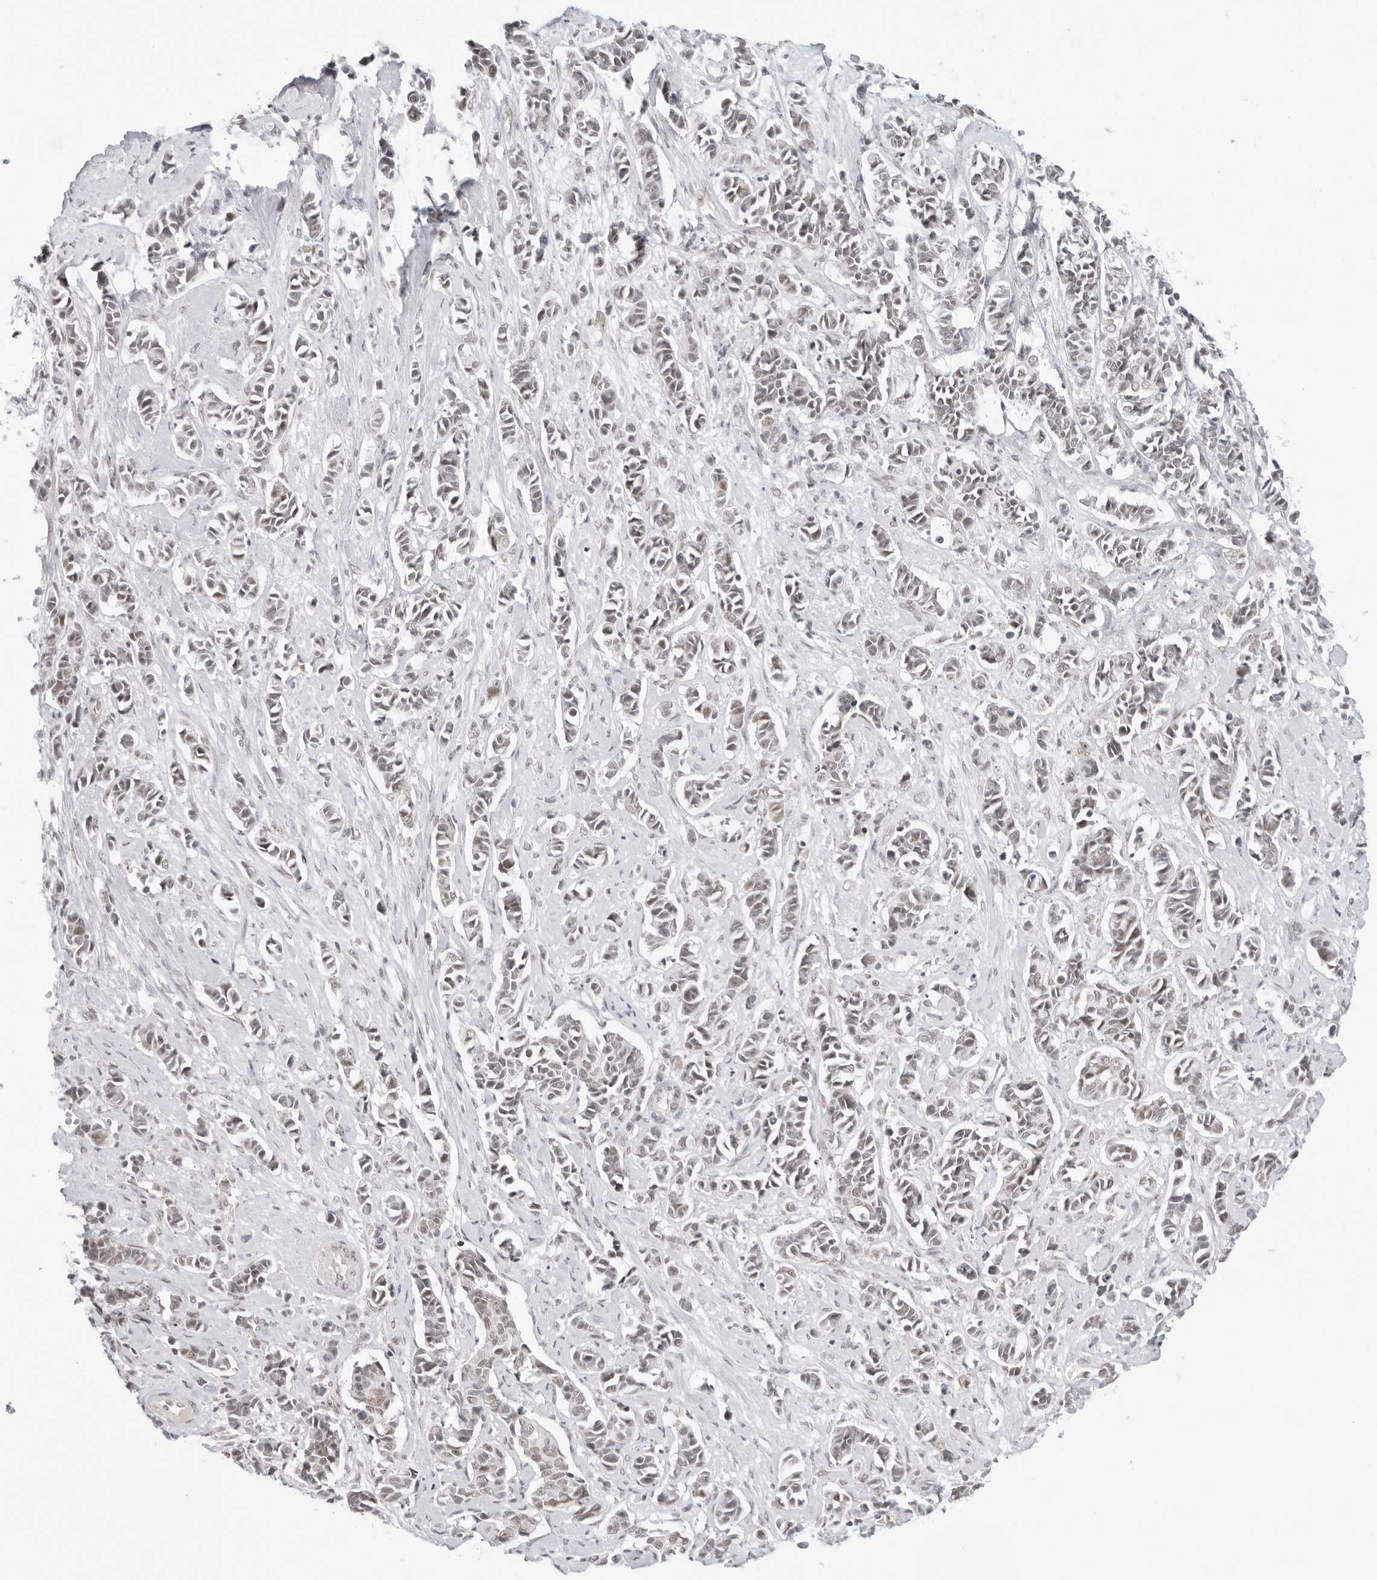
{"staining": {"intensity": "weak", "quantity": "25%-75%", "location": "nuclear"}, "tissue": "cervical cancer", "cell_type": "Tumor cells", "image_type": "cancer", "snomed": [{"axis": "morphology", "description": "Normal tissue, NOS"}, {"axis": "morphology", "description": "Squamous cell carcinoma, NOS"}, {"axis": "topography", "description": "Cervix"}], "caption": "The immunohistochemical stain highlights weak nuclear staining in tumor cells of cervical cancer tissue. (Stains: DAB (3,3'-diaminobenzidine) in brown, nuclei in blue, Microscopy: brightfield microscopy at high magnification).", "gene": "TCIM", "patient": {"sex": "female", "age": 35}}